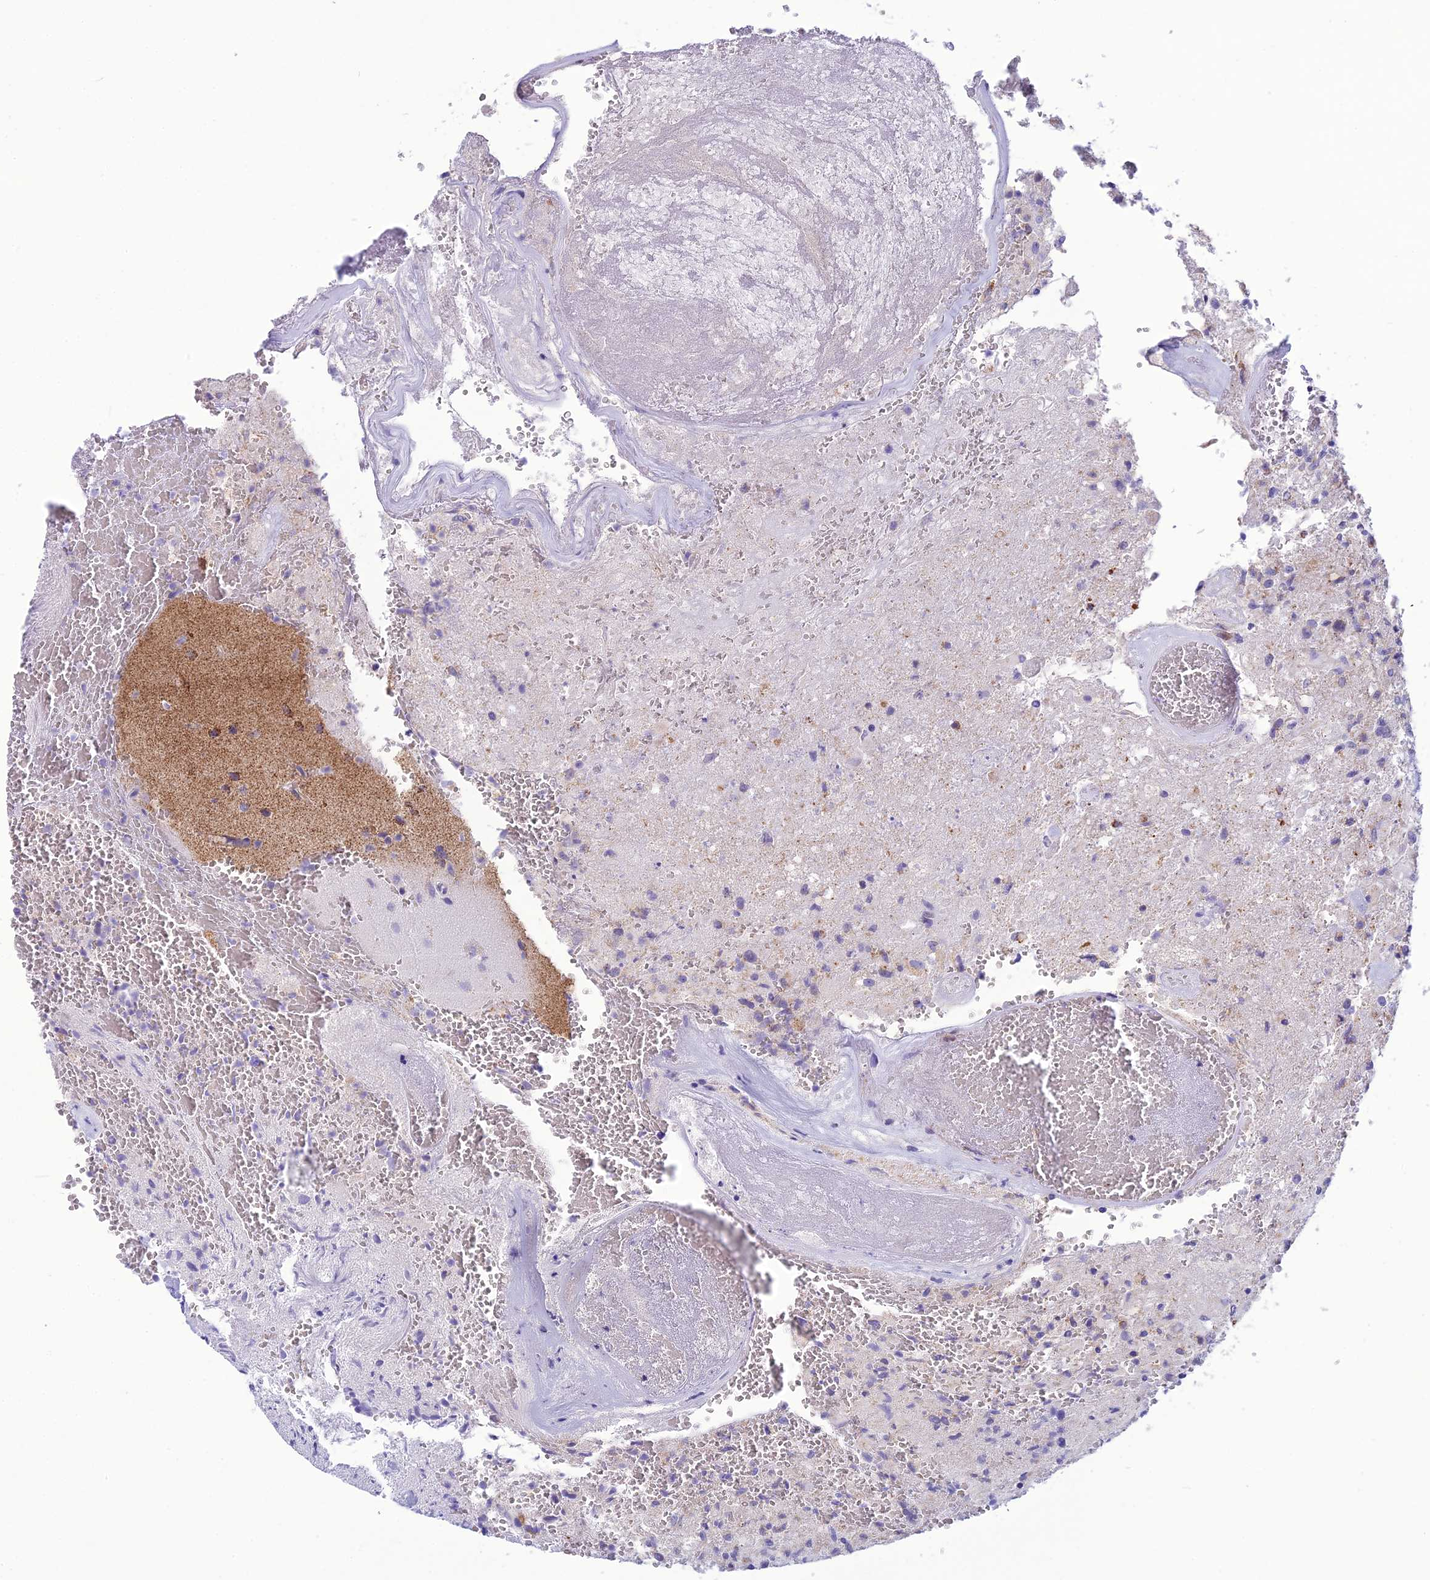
{"staining": {"intensity": "negative", "quantity": "none", "location": "none"}, "tissue": "glioma", "cell_type": "Tumor cells", "image_type": "cancer", "snomed": [{"axis": "morphology", "description": "Glioma, malignant, High grade"}, {"axis": "topography", "description": "Brain"}], "caption": "The histopathology image shows no significant expression in tumor cells of malignant glioma (high-grade). The staining is performed using DAB (3,3'-diaminobenzidine) brown chromogen with nuclei counter-stained in using hematoxylin.", "gene": "POMGNT1", "patient": {"sex": "male", "age": 56}}